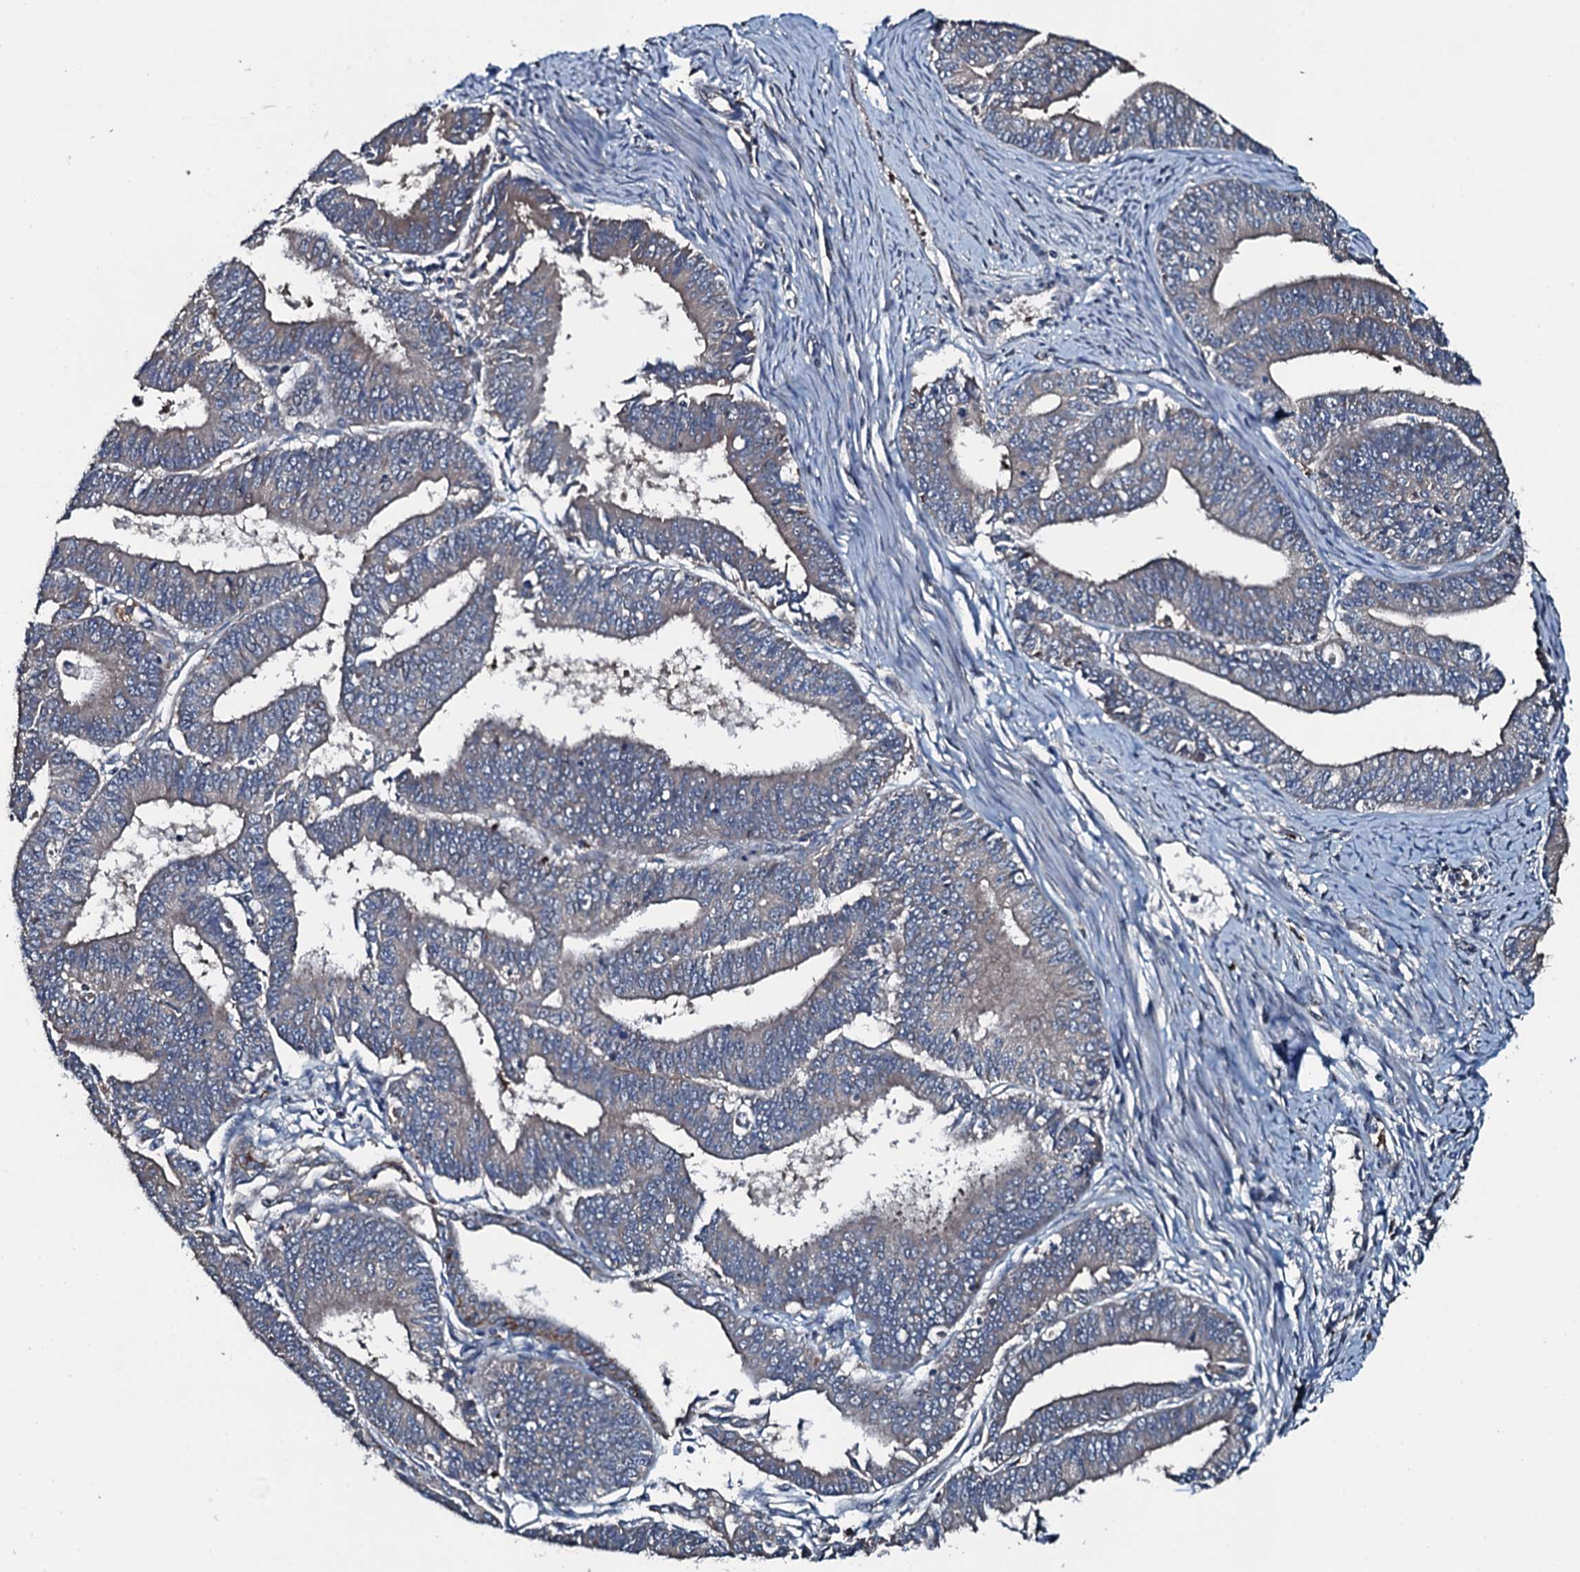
{"staining": {"intensity": "moderate", "quantity": "25%-75%", "location": "cytoplasmic/membranous"}, "tissue": "endometrial cancer", "cell_type": "Tumor cells", "image_type": "cancer", "snomed": [{"axis": "morphology", "description": "Adenocarcinoma, NOS"}, {"axis": "topography", "description": "Endometrium"}], "caption": "Immunohistochemical staining of human endometrial cancer demonstrates medium levels of moderate cytoplasmic/membranous protein positivity in about 25%-75% of tumor cells. The staining was performed using DAB, with brown indicating positive protein expression. Nuclei are stained blue with hematoxylin.", "gene": "AARS1", "patient": {"sex": "female", "age": 73}}